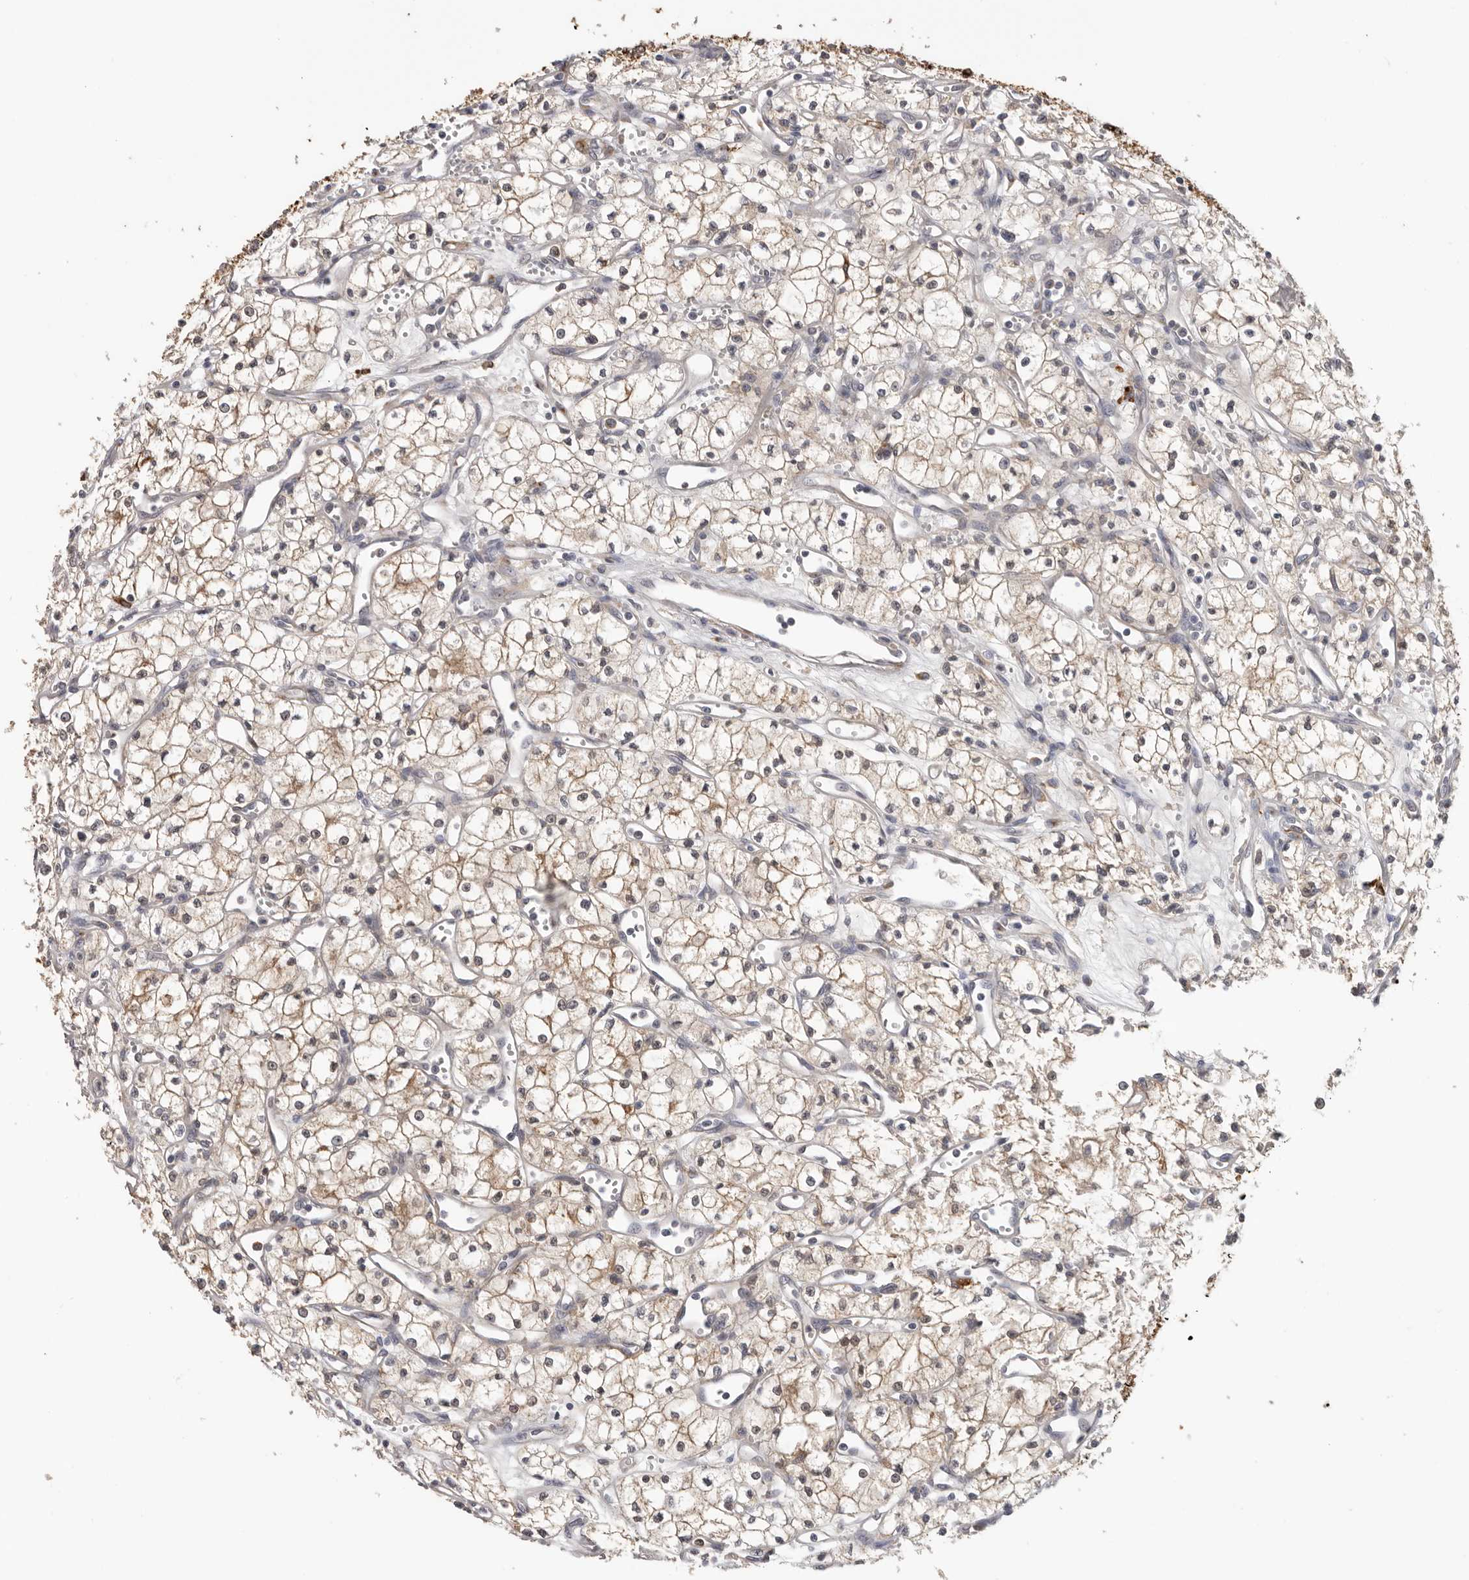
{"staining": {"intensity": "moderate", "quantity": ">75%", "location": "cytoplasmic/membranous"}, "tissue": "renal cancer", "cell_type": "Tumor cells", "image_type": "cancer", "snomed": [{"axis": "morphology", "description": "Adenocarcinoma, NOS"}, {"axis": "topography", "description": "Kidney"}], "caption": "An image of human renal cancer stained for a protein reveals moderate cytoplasmic/membranous brown staining in tumor cells.", "gene": "TFRC", "patient": {"sex": "male", "age": 59}}